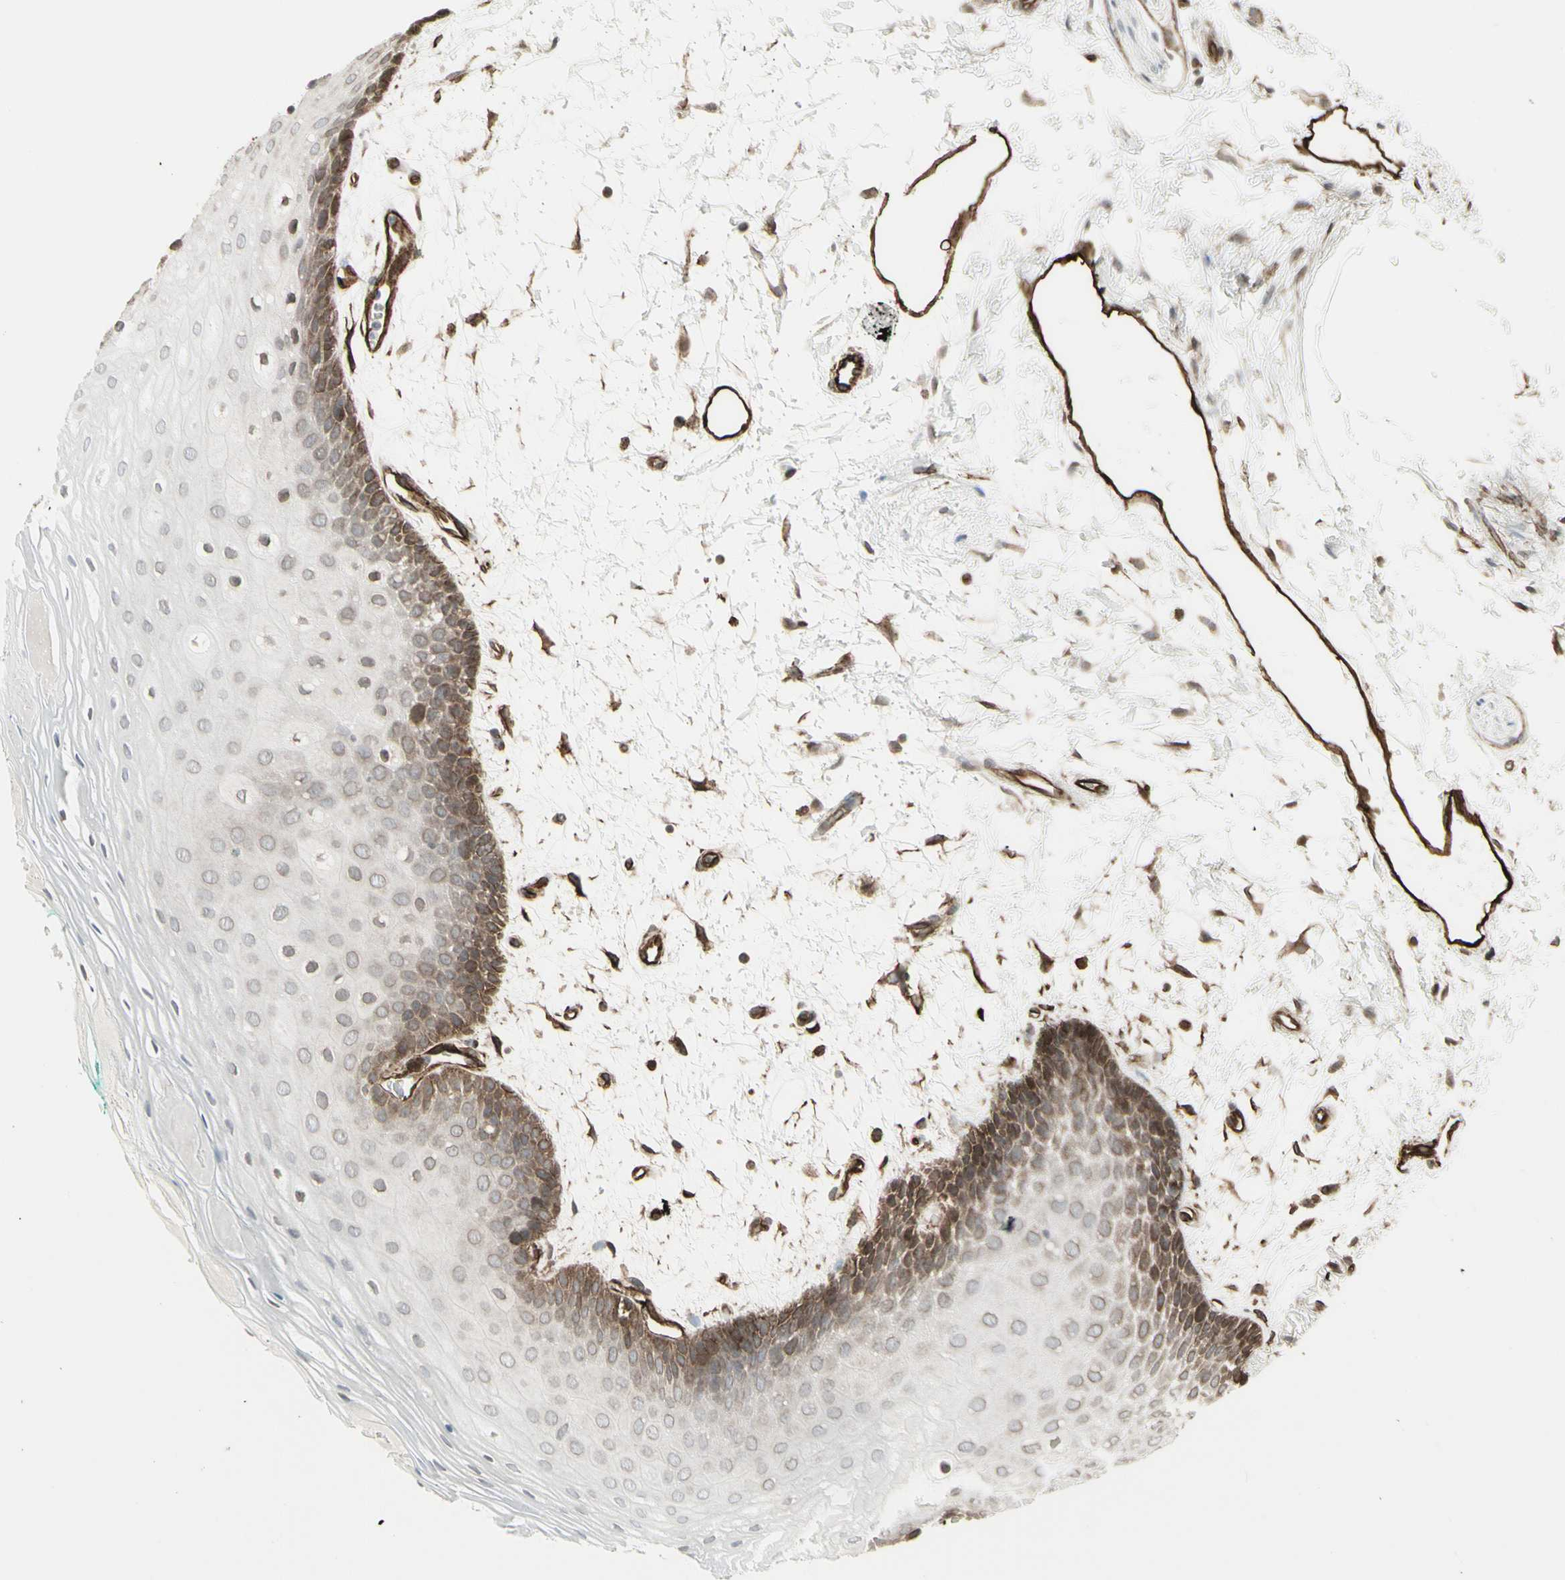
{"staining": {"intensity": "moderate", "quantity": "25%-75%", "location": "cytoplasmic/membranous,nuclear"}, "tissue": "oral mucosa", "cell_type": "Squamous epithelial cells", "image_type": "normal", "snomed": [{"axis": "morphology", "description": "Normal tissue, NOS"}, {"axis": "topography", "description": "Skeletal muscle"}, {"axis": "topography", "description": "Oral tissue"}, {"axis": "topography", "description": "Peripheral nerve tissue"}], "caption": "Moderate cytoplasmic/membranous,nuclear expression is seen in about 25%-75% of squamous epithelial cells in normal oral mucosa. (DAB IHC with brightfield microscopy, high magnification).", "gene": "DTX3L", "patient": {"sex": "female", "age": 84}}